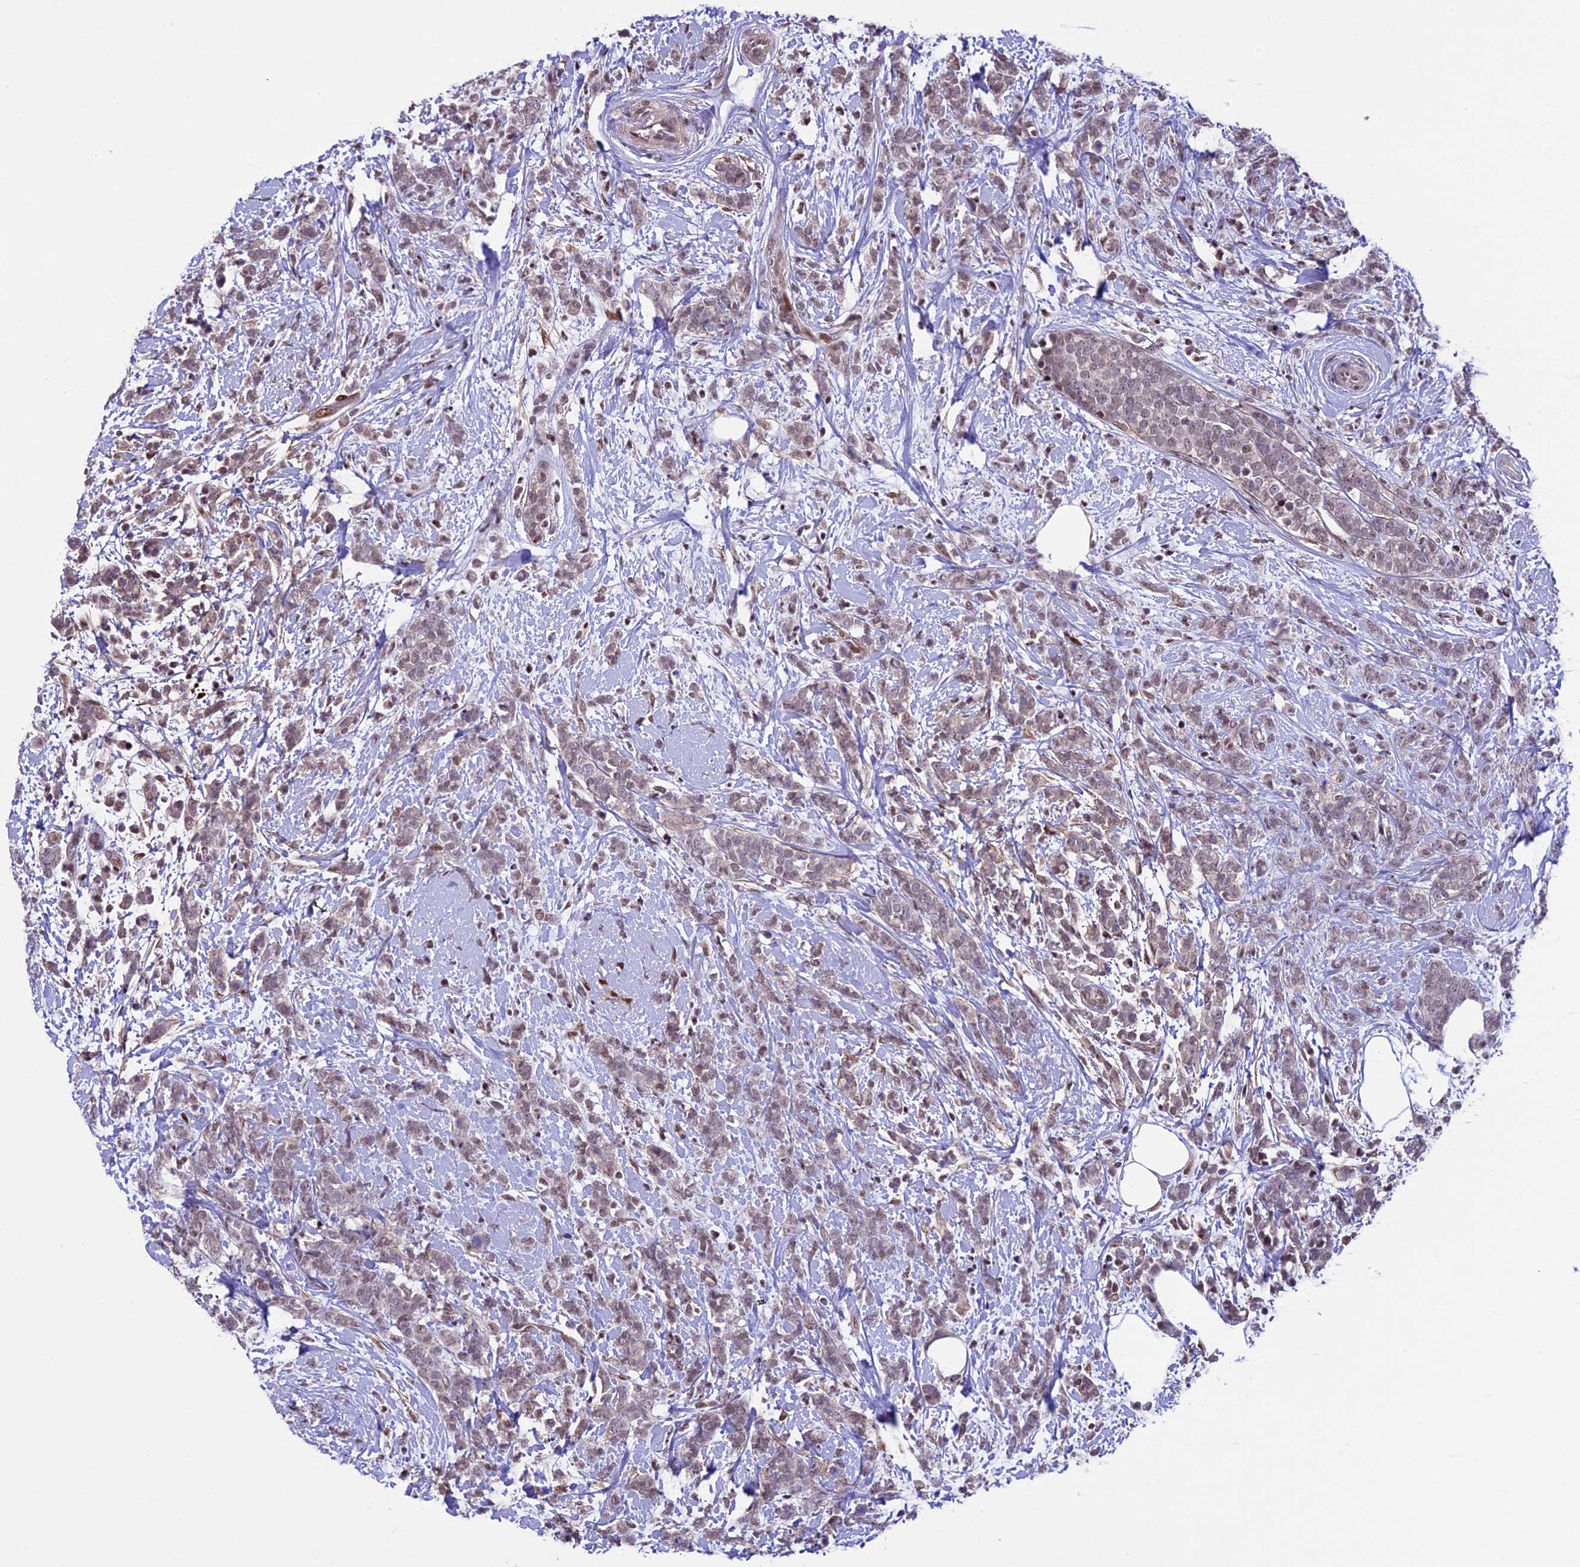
{"staining": {"intensity": "weak", "quantity": "25%-75%", "location": "nuclear"}, "tissue": "breast cancer", "cell_type": "Tumor cells", "image_type": "cancer", "snomed": [{"axis": "morphology", "description": "Lobular carcinoma"}, {"axis": "topography", "description": "Breast"}], "caption": "Immunohistochemistry (IHC) of breast cancer displays low levels of weak nuclear positivity in approximately 25%-75% of tumor cells. The staining was performed using DAB (3,3'-diaminobenzidine), with brown indicating positive protein expression. Nuclei are stained blue with hematoxylin.", "gene": "TCP11L2", "patient": {"sex": "female", "age": 58}}